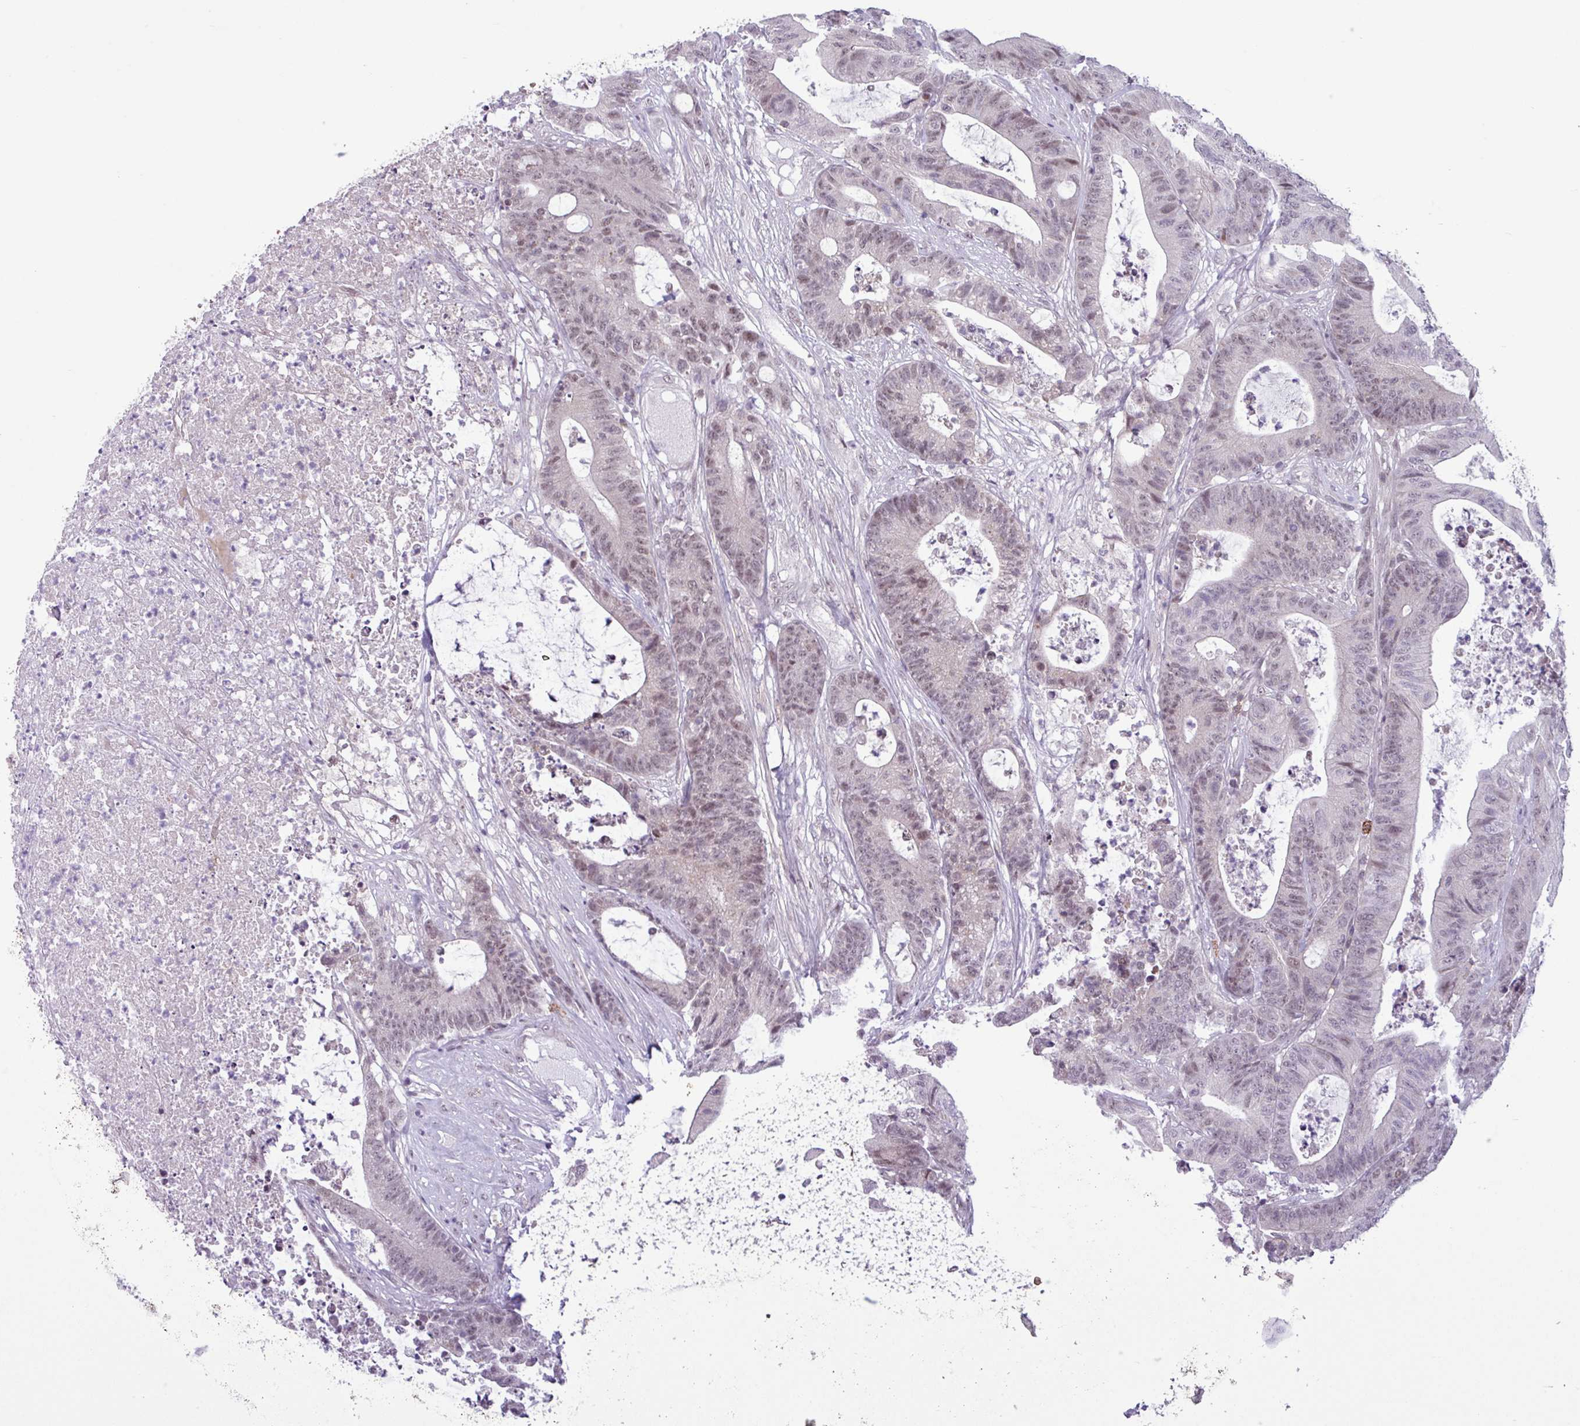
{"staining": {"intensity": "weak", "quantity": "25%-75%", "location": "nuclear"}, "tissue": "colorectal cancer", "cell_type": "Tumor cells", "image_type": "cancer", "snomed": [{"axis": "morphology", "description": "Adenocarcinoma, NOS"}, {"axis": "topography", "description": "Colon"}], "caption": "High-power microscopy captured an immunohistochemistry image of colorectal cancer (adenocarcinoma), revealing weak nuclear positivity in approximately 25%-75% of tumor cells.", "gene": "NOTCH2", "patient": {"sex": "female", "age": 84}}